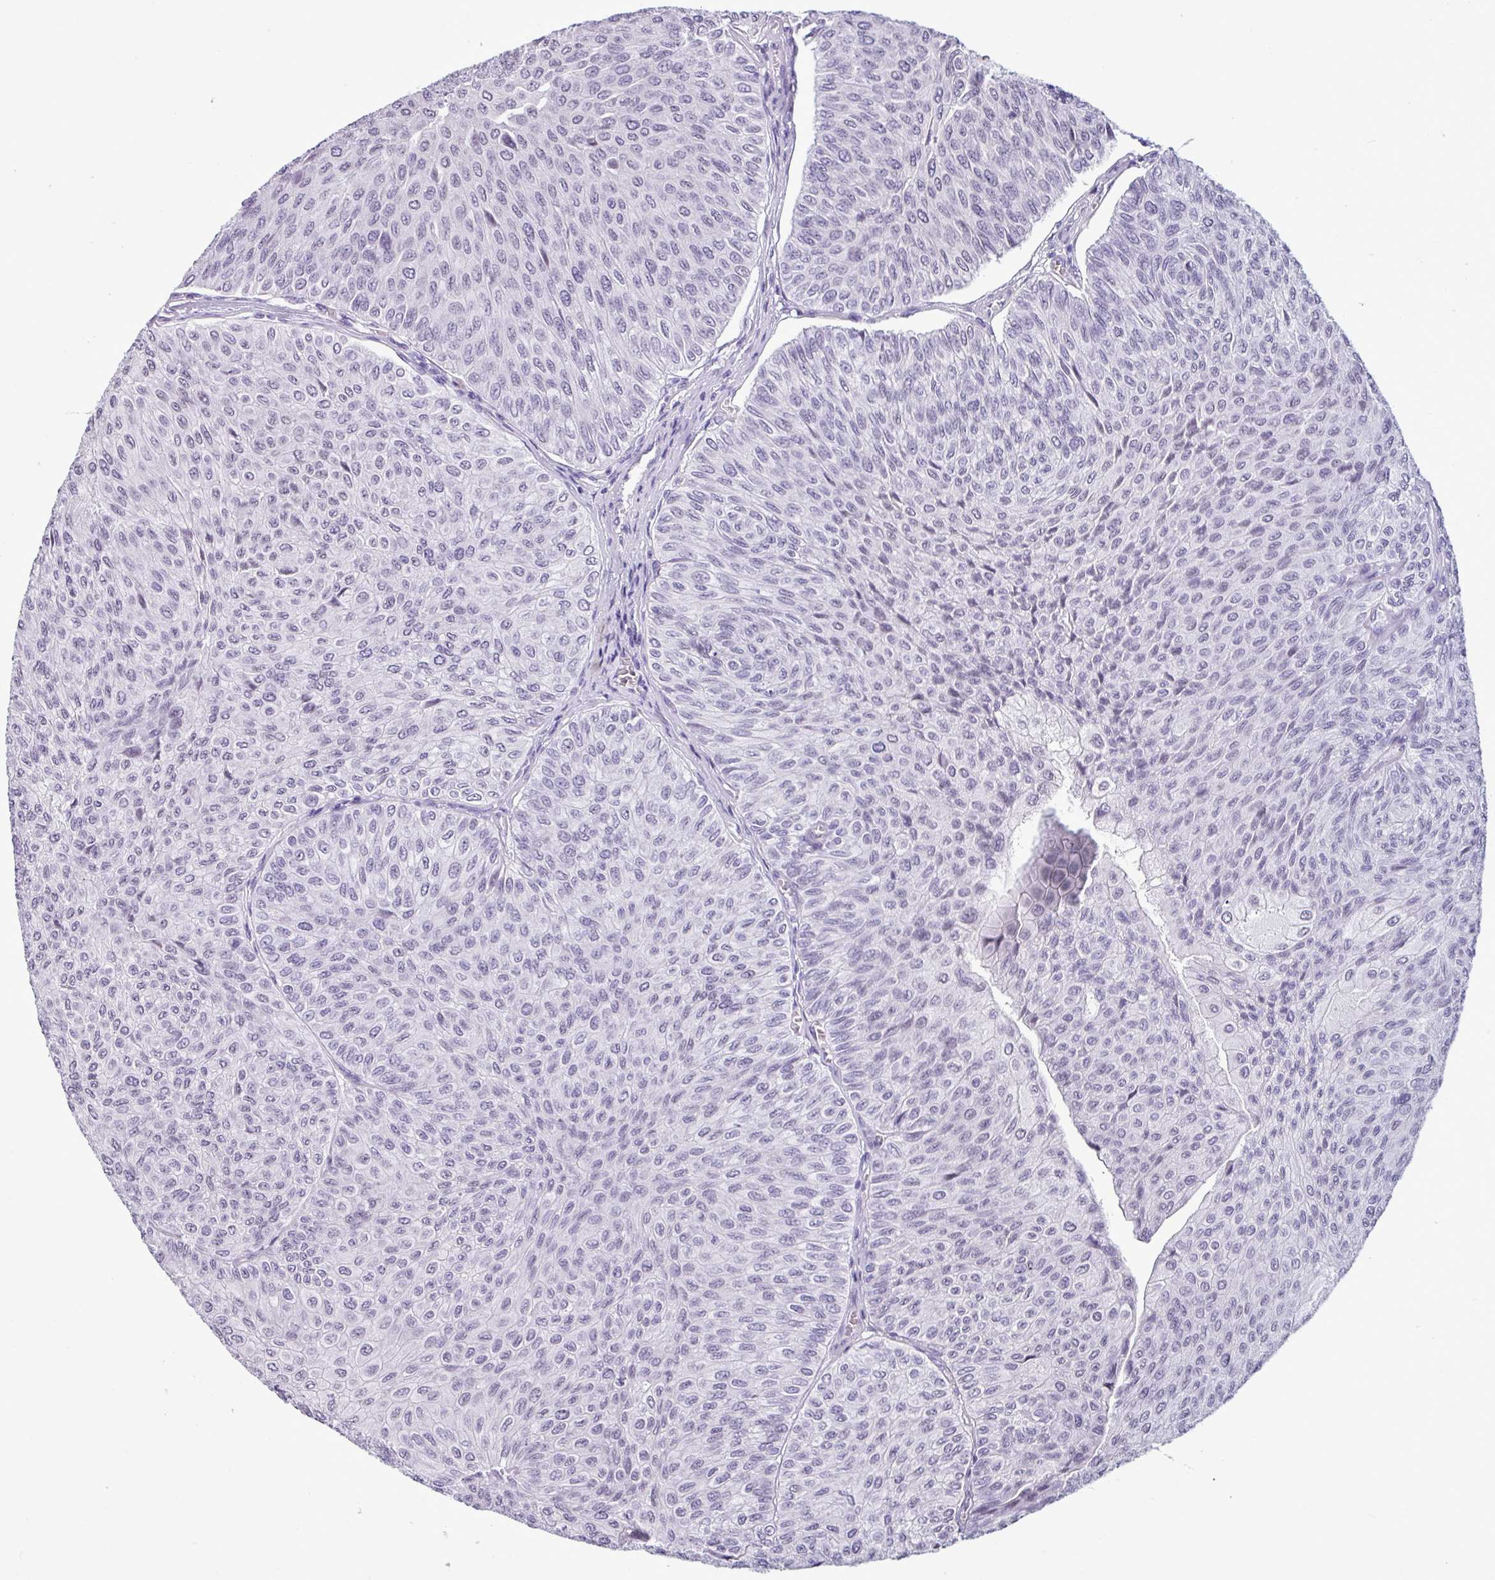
{"staining": {"intensity": "negative", "quantity": "none", "location": "none"}, "tissue": "urothelial cancer", "cell_type": "Tumor cells", "image_type": "cancer", "snomed": [{"axis": "morphology", "description": "Urothelial carcinoma, NOS"}, {"axis": "topography", "description": "Urinary bladder"}], "caption": "Transitional cell carcinoma was stained to show a protein in brown. There is no significant staining in tumor cells.", "gene": "SRGAP1", "patient": {"sex": "male", "age": 59}}